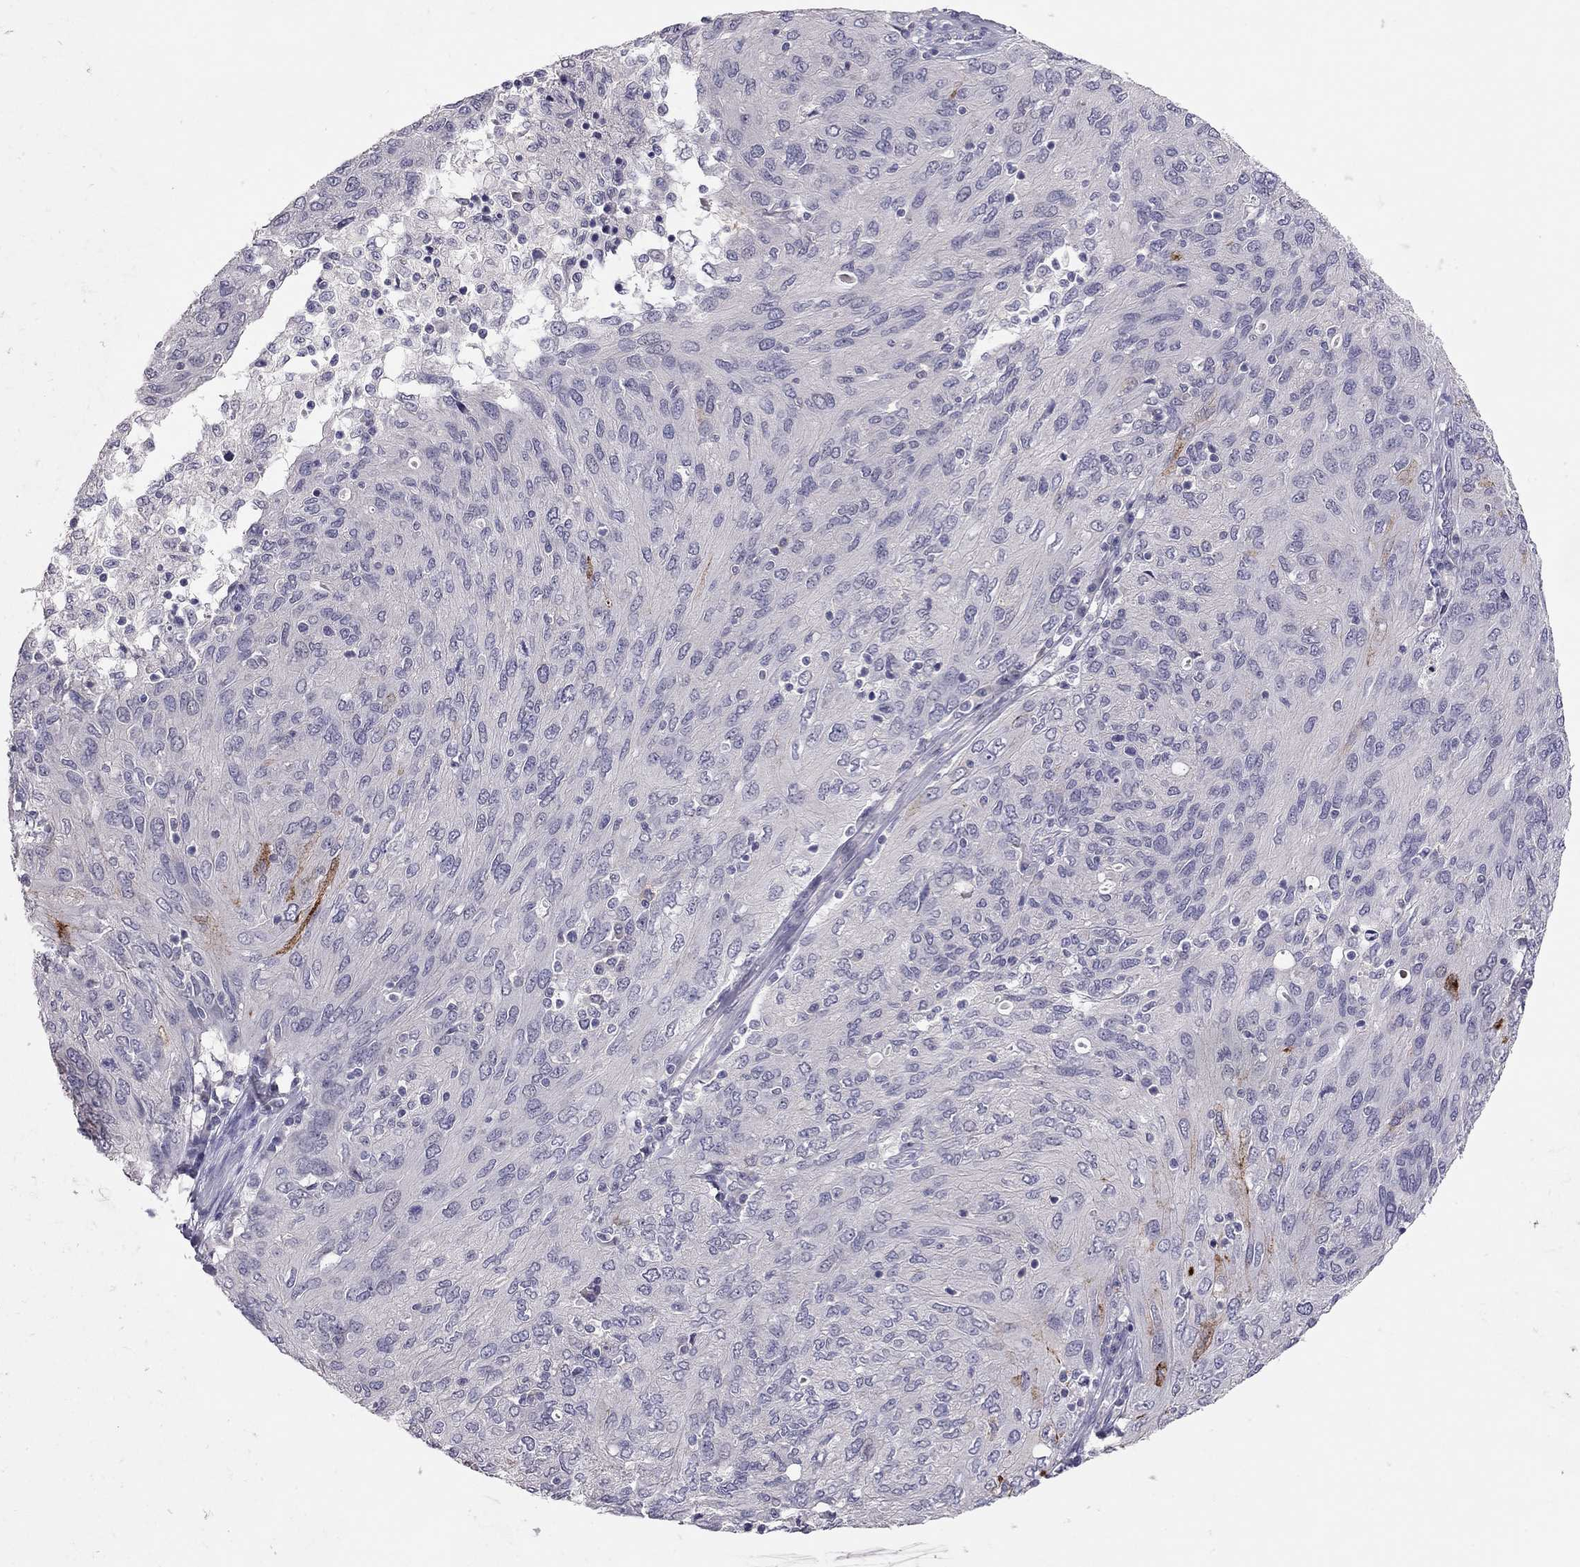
{"staining": {"intensity": "negative", "quantity": "none", "location": "none"}, "tissue": "ovarian cancer", "cell_type": "Tumor cells", "image_type": "cancer", "snomed": [{"axis": "morphology", "description": "Carcinoma, endometroid"}, {"axis": "topography", "description": "Ovary"}], "caption": "This is an IHC image of human ovarian cancer. There is no positivity in tumor cells.", "gene": "ADORA2A", "patient": {"sex": "female", "age": 50}}